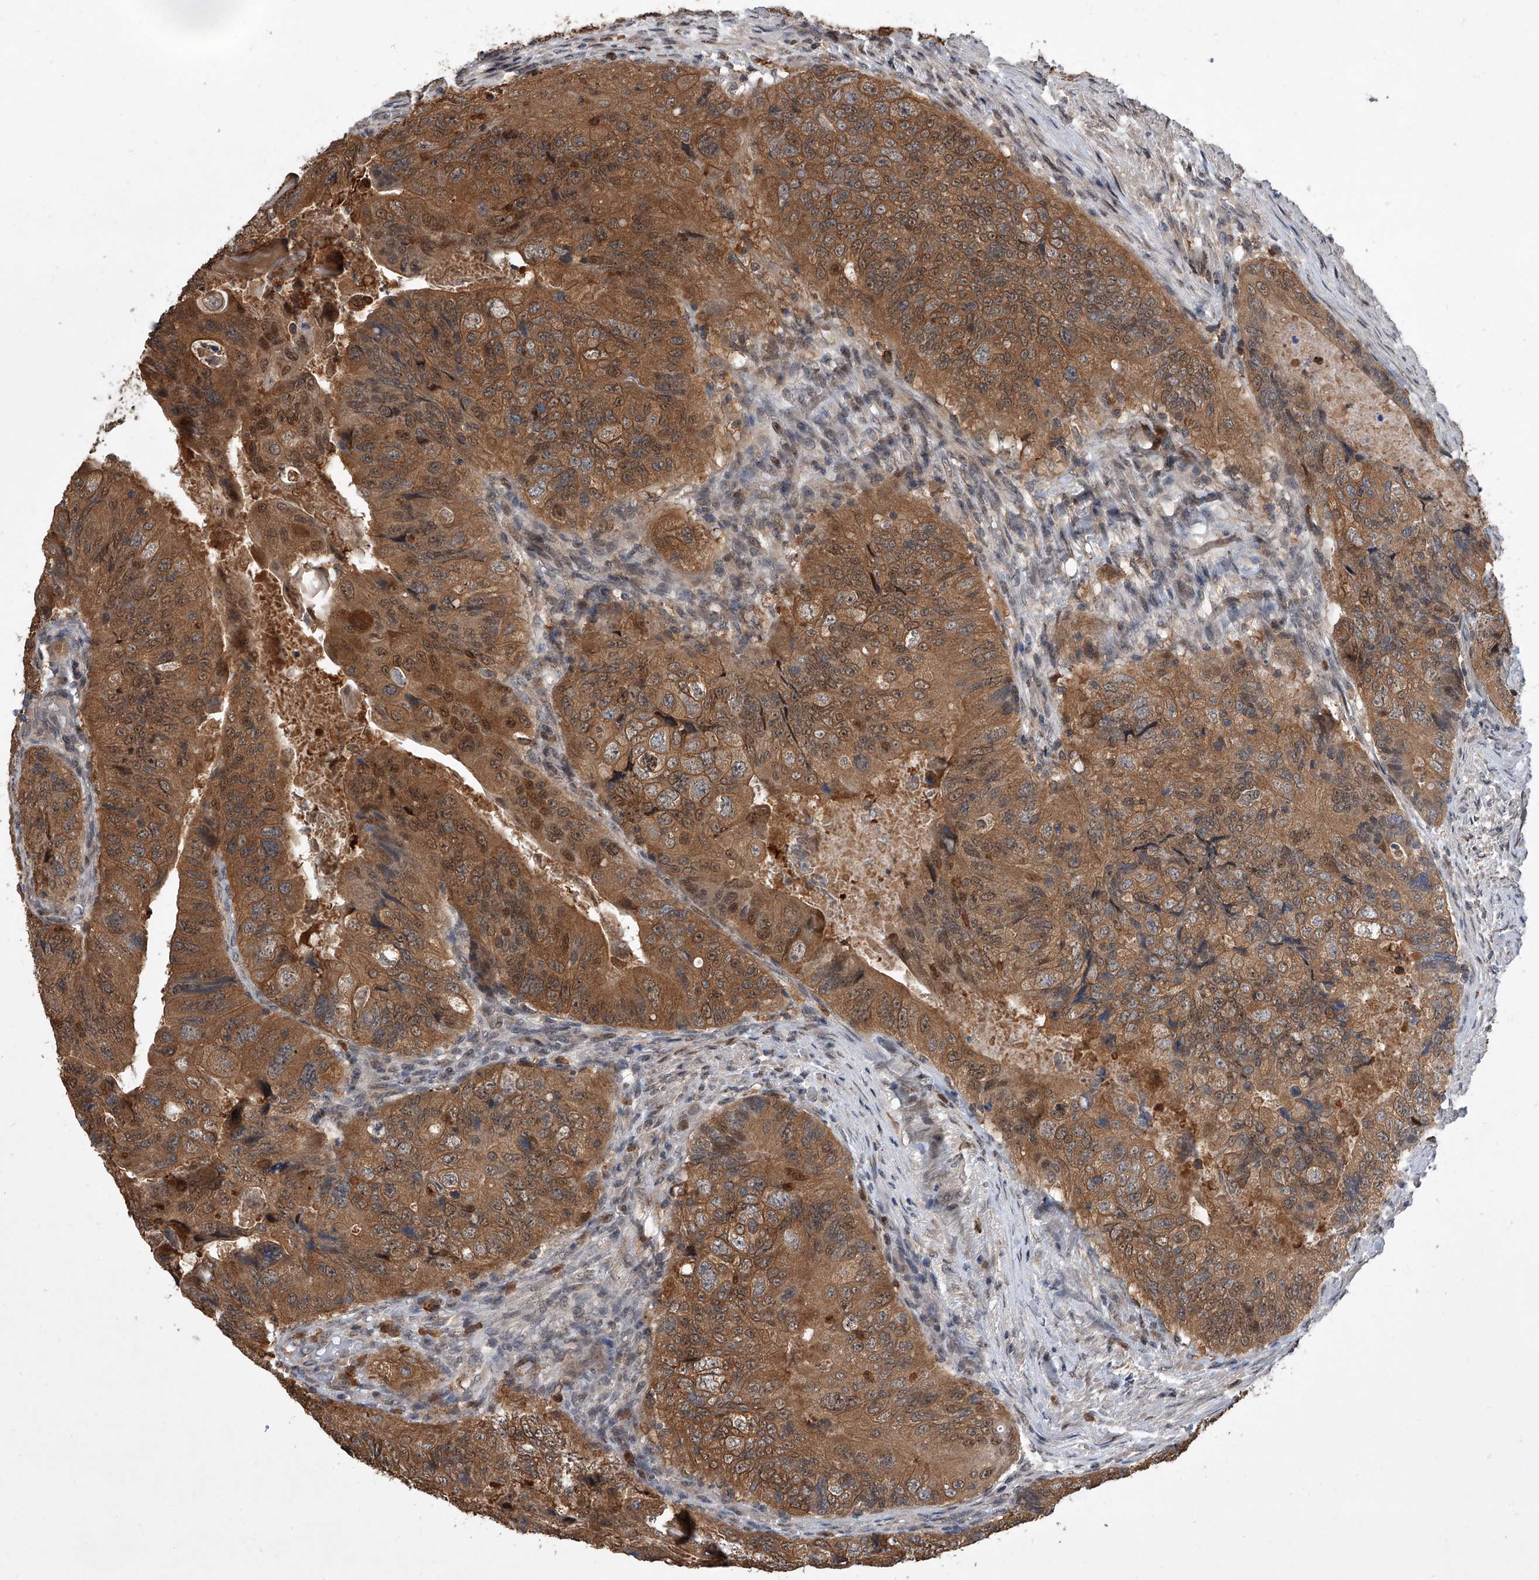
{"staining": {"intensity": "moderate", "quantity": ">75%", "location": "cytoplasmic/membranous,nuclear"}, "tissue": "colorectal cancer", "cell_type": "Tumor cells", "image_type": "cancer", "snomed": [{"axis": "morphology", "description": "Adenocarcinoma, NOS"}, {"axis": "topography", "description": "Rectum"}], "caption": "Immunohistochemistry (IHC) of human adenocarcinoma (colorectal) reveals medium levels of moderate cytoplasmic/membranous and nuclear staining in about >75% of tumor cells.", "gene": "BHLHE23", "patient": {"sex": "male", "age": 63}}